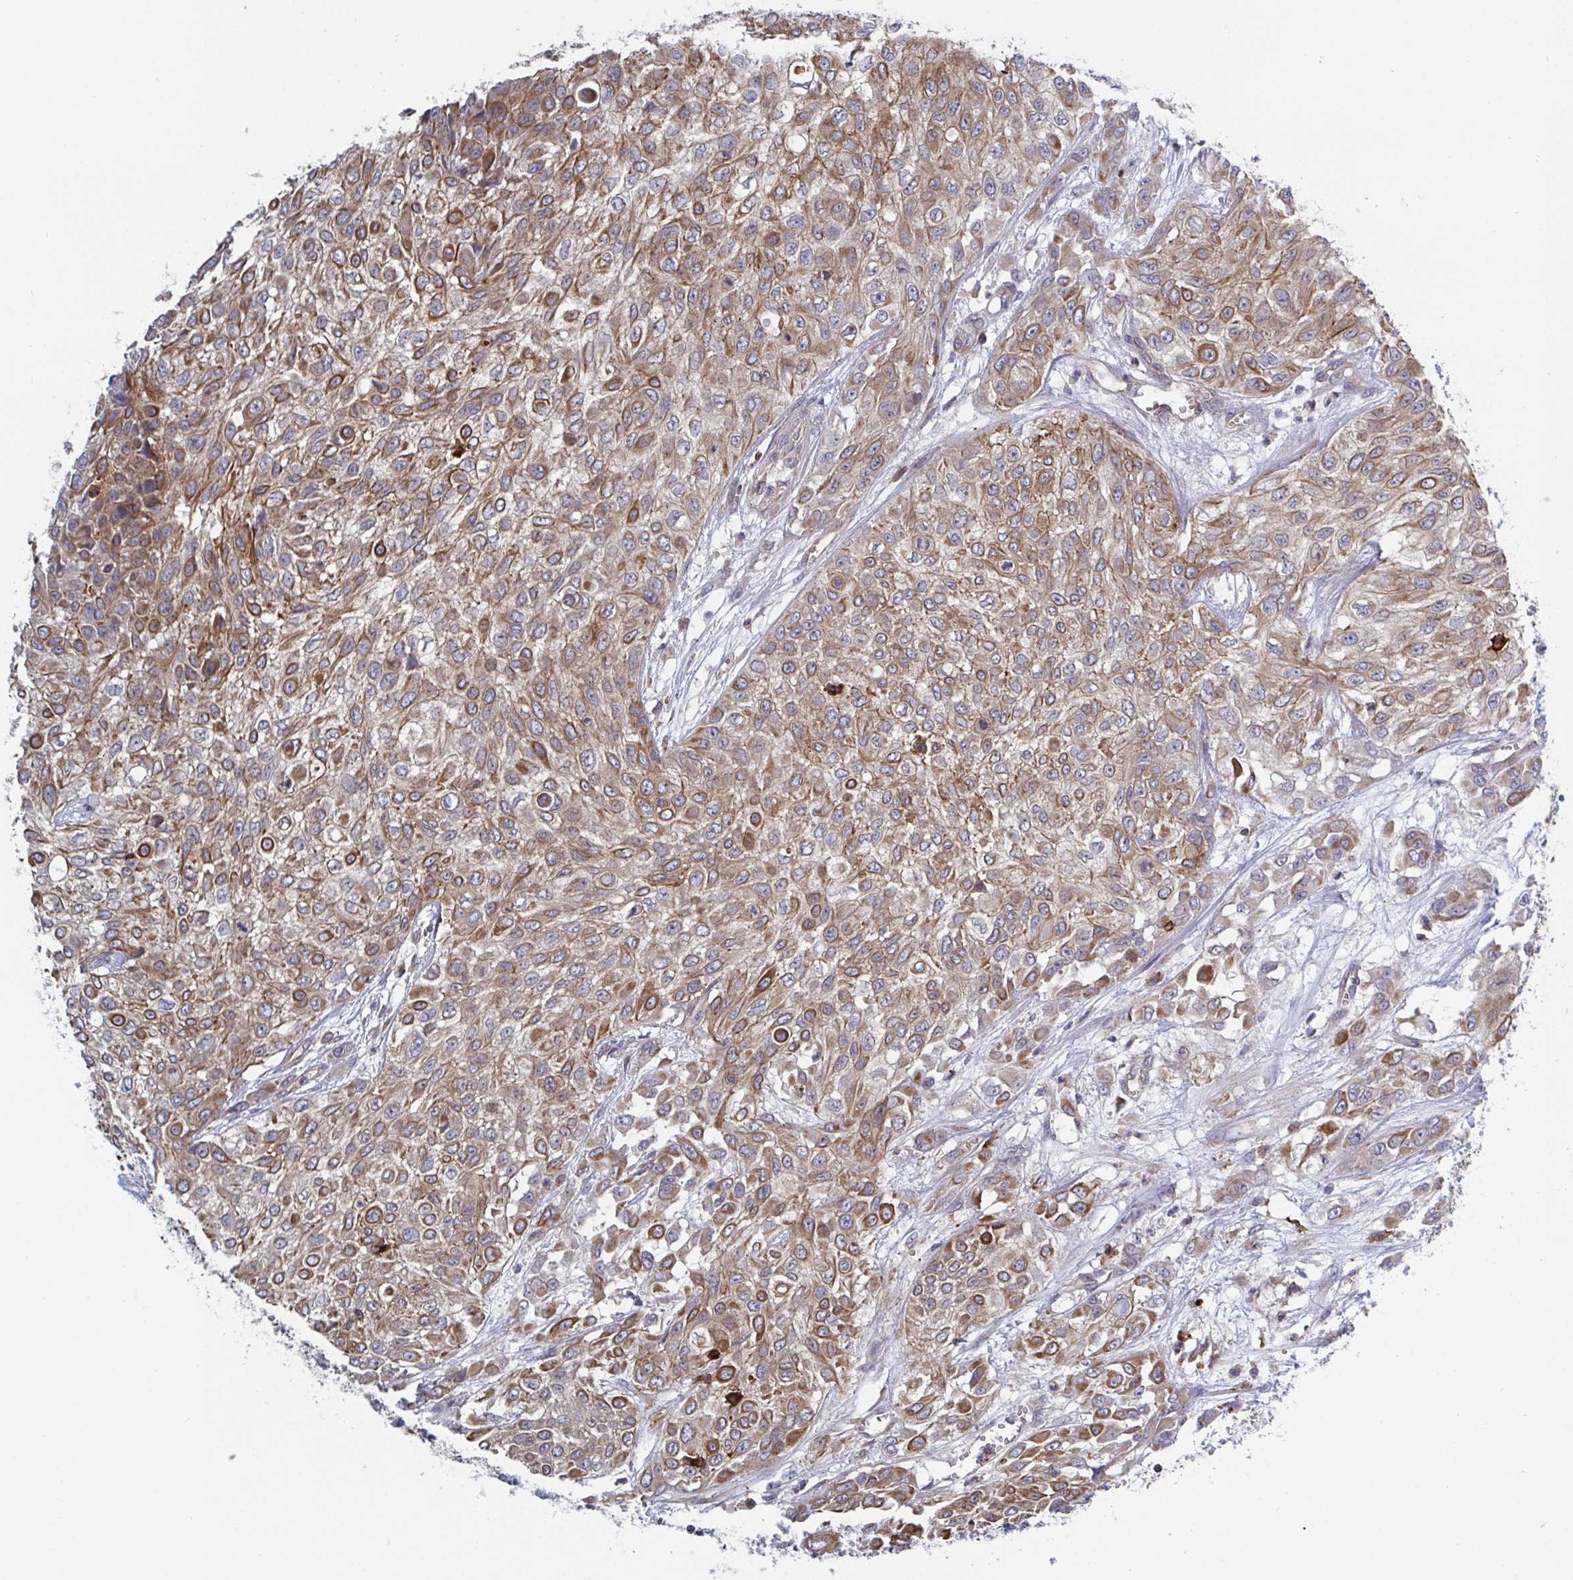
{"staining": {"intensity": "moderate", "quantity": ">75%", "location": "cytoplasmic/membranous"}, "tissue": "urothelial cancer", "cell_type": "Tumor cells", "image_type": "cancer", "snomed": [{"axis": "morphology", "description": "Urothelial carcinoma, High grade"}, {"axis": "topography", "description": "Urinary bladder"}], "caption": "Tumor cells show moderate cytoplasmic/membranous staining in about >75% of cells in urothelial carcinoma (high-grade).", "gene": "FRMD3", "patient": {"sex": "male", "age": 57}}